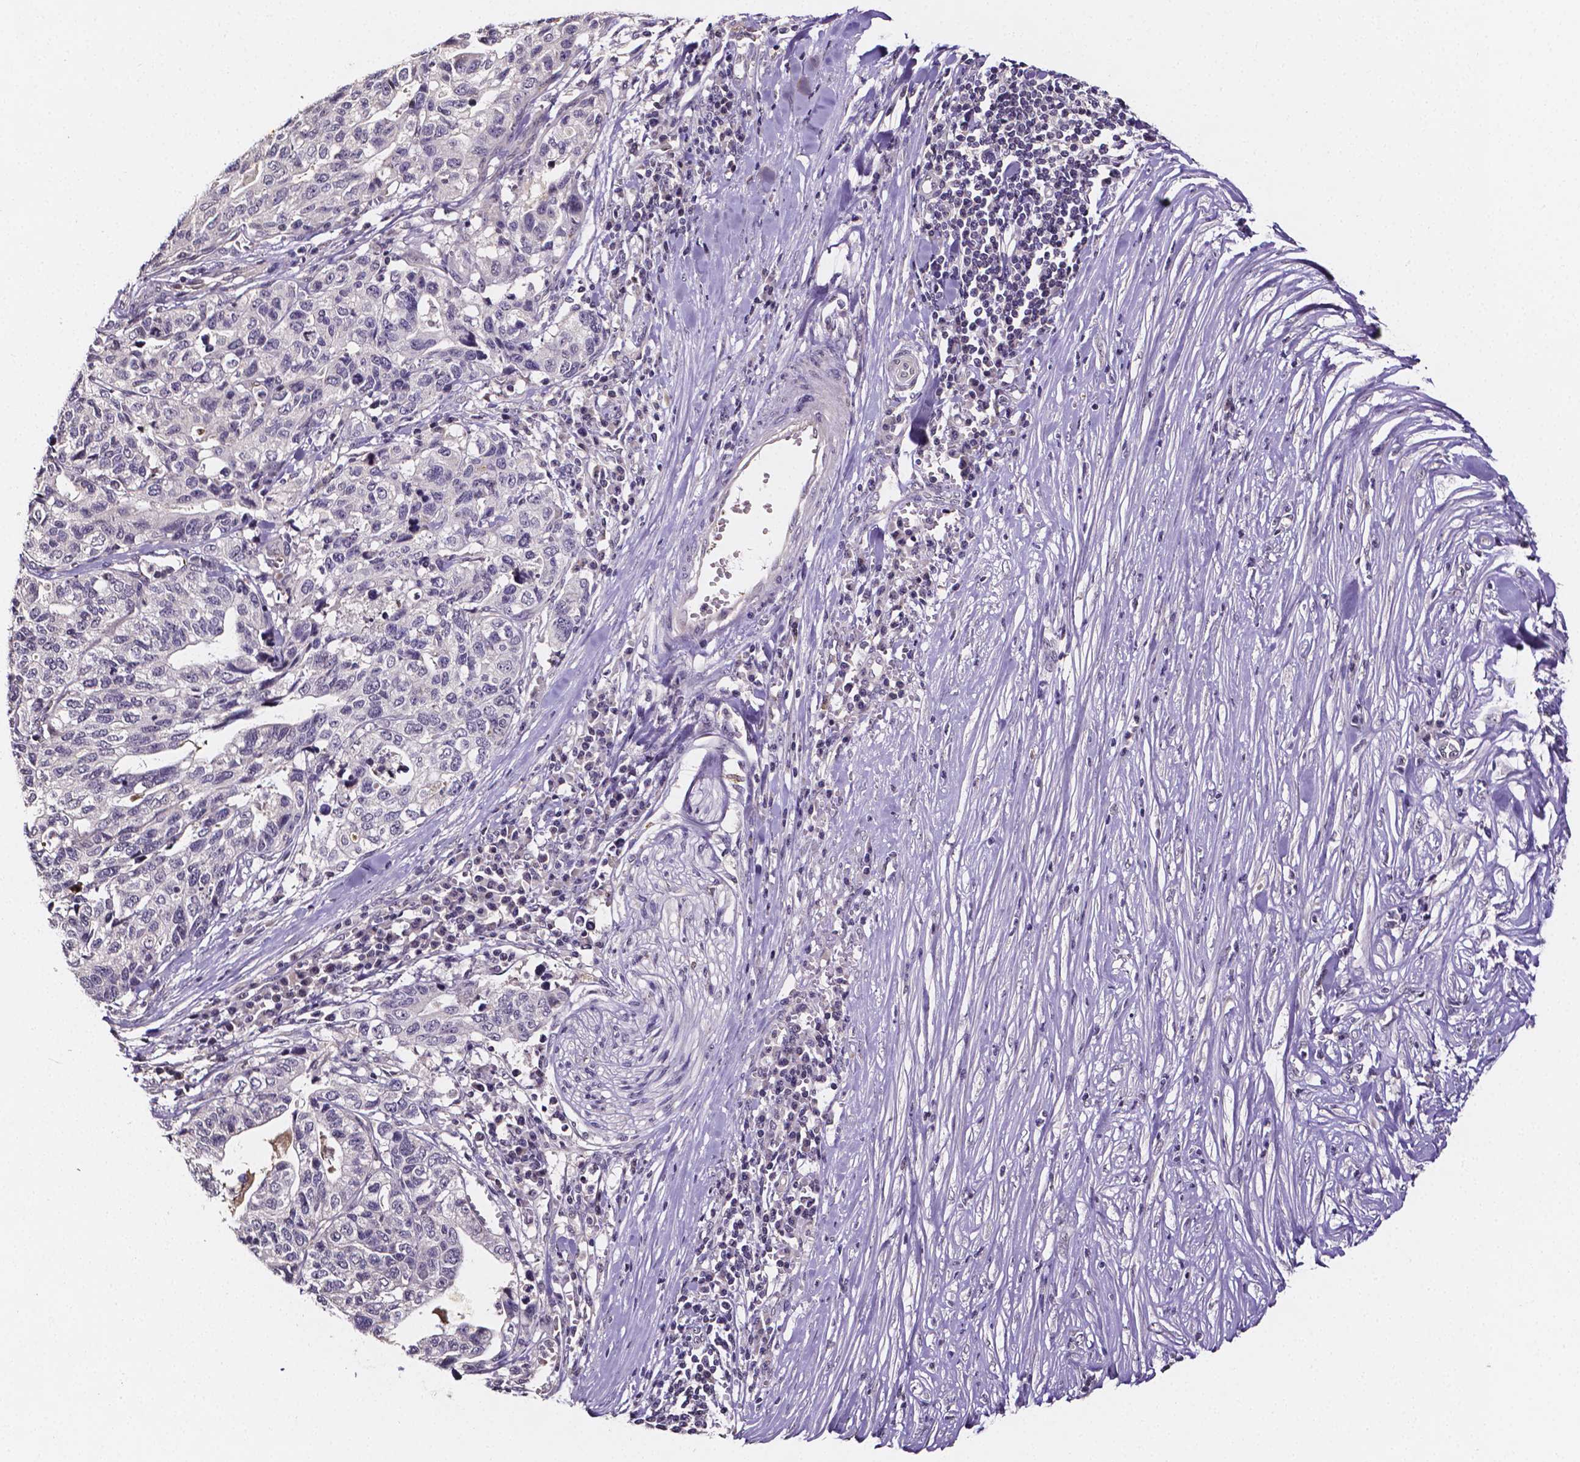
{"staining": {"intensity": "negative", "quantity": "none", "location": "none"}, "tissue": "stomach cancer", "cell_type": "Tumor cells", "image_type": "cancer", "snomed": [{"axis": "morphology", "description": "Adenocarcinoma, NOS"}, {"axis": "topography", "description": "Stomach, upper"}], "caption": "Immunohistochemical staining of stomach cancer (adenocarcinoma) demonstrates no significant positivity in tumor cells.", "gene": "NRGN", "patient": {"sex": "female", "age": 67}}